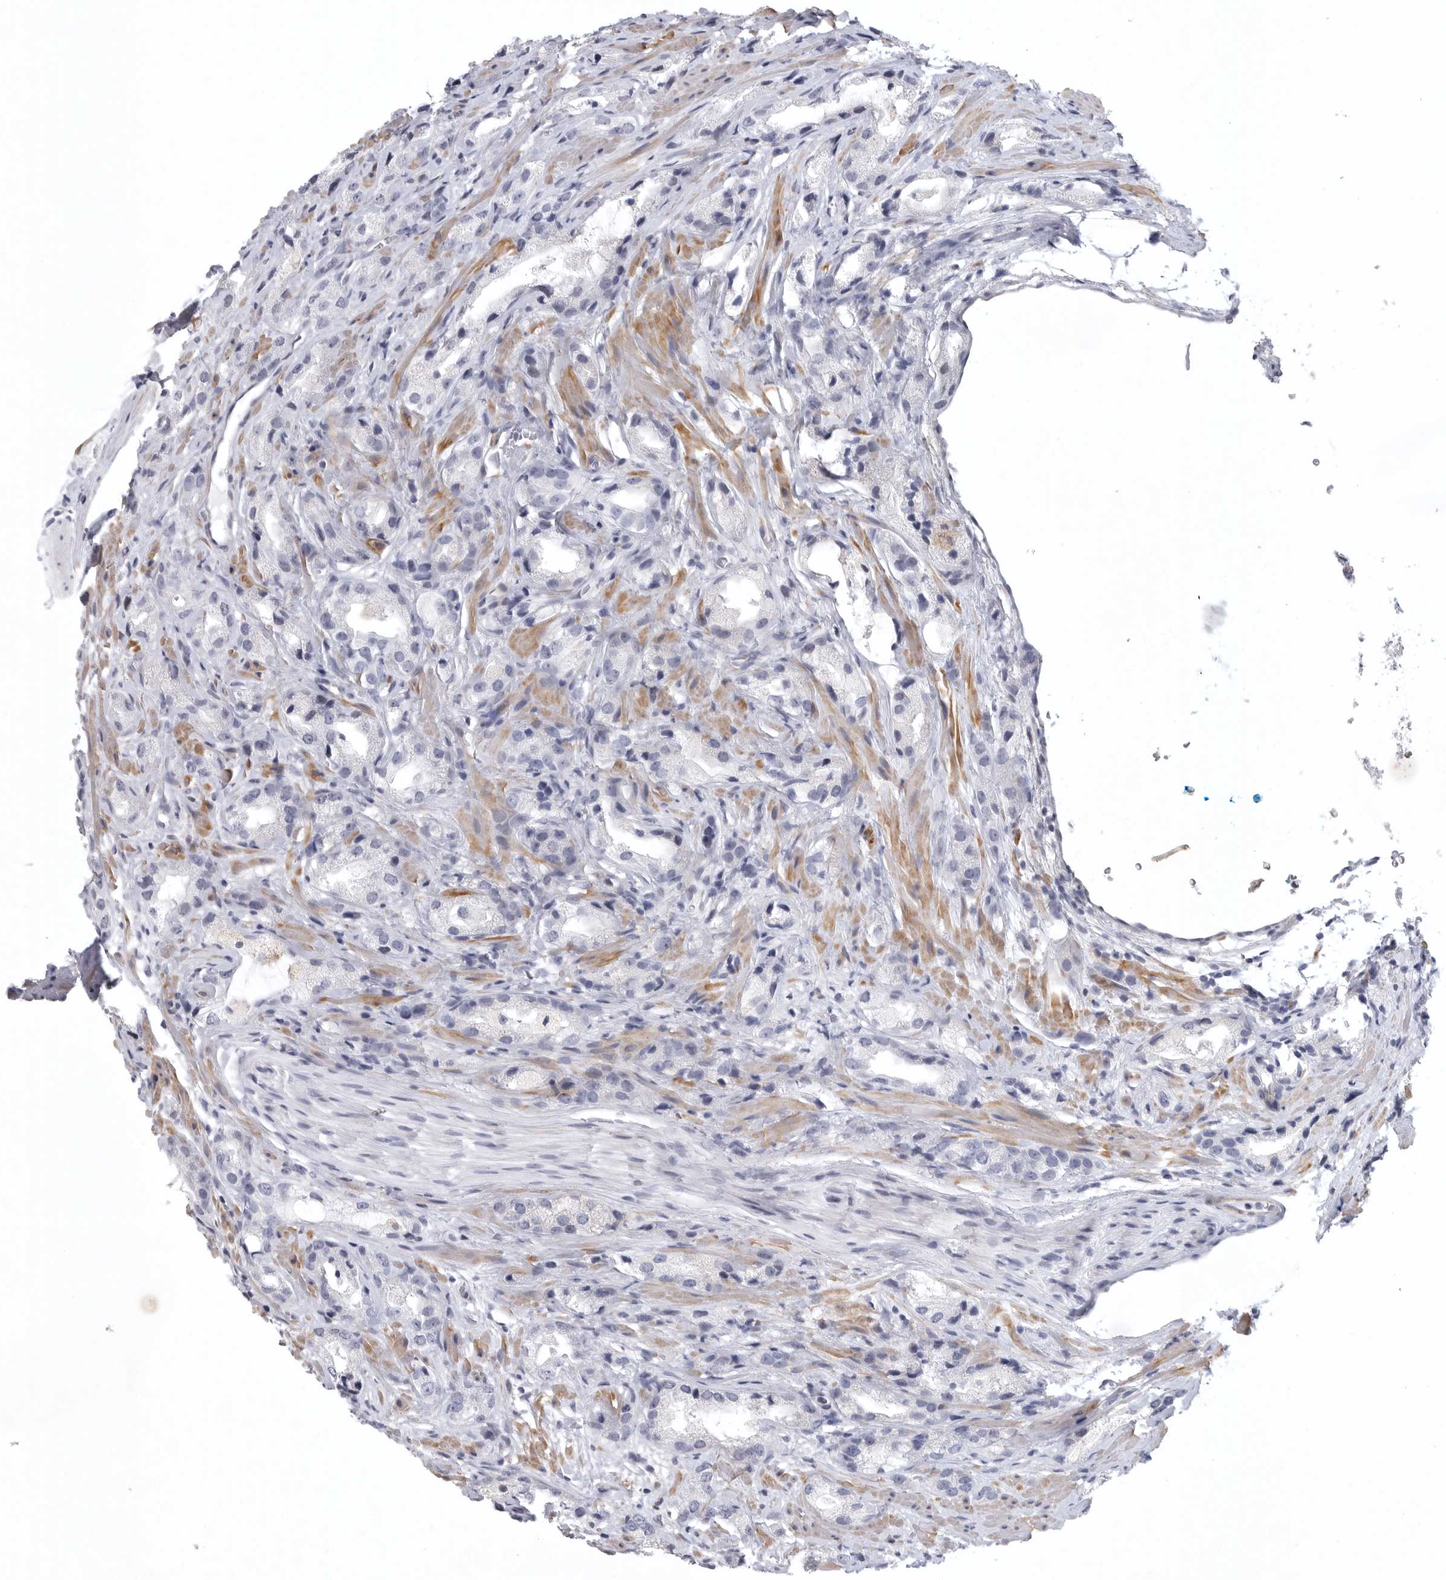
{"staining": {"intensity": "negative", "quantity": "none", "location": "none"}, "tissue": "prostate cancer", "cell_type": "Tumor cells", "image_type": "cancer", "snomed": [{"axis": "morphology", "description": "Adenocarcinoma, High grade"}, {"axis": "topography", "description": "Prostate"}], "caption": "Tumor cells show no significant positivity in prostate adenocarcinoma (high-grade).", "gene": "TNR", "patient": {"sex": "male", "age": 63}}